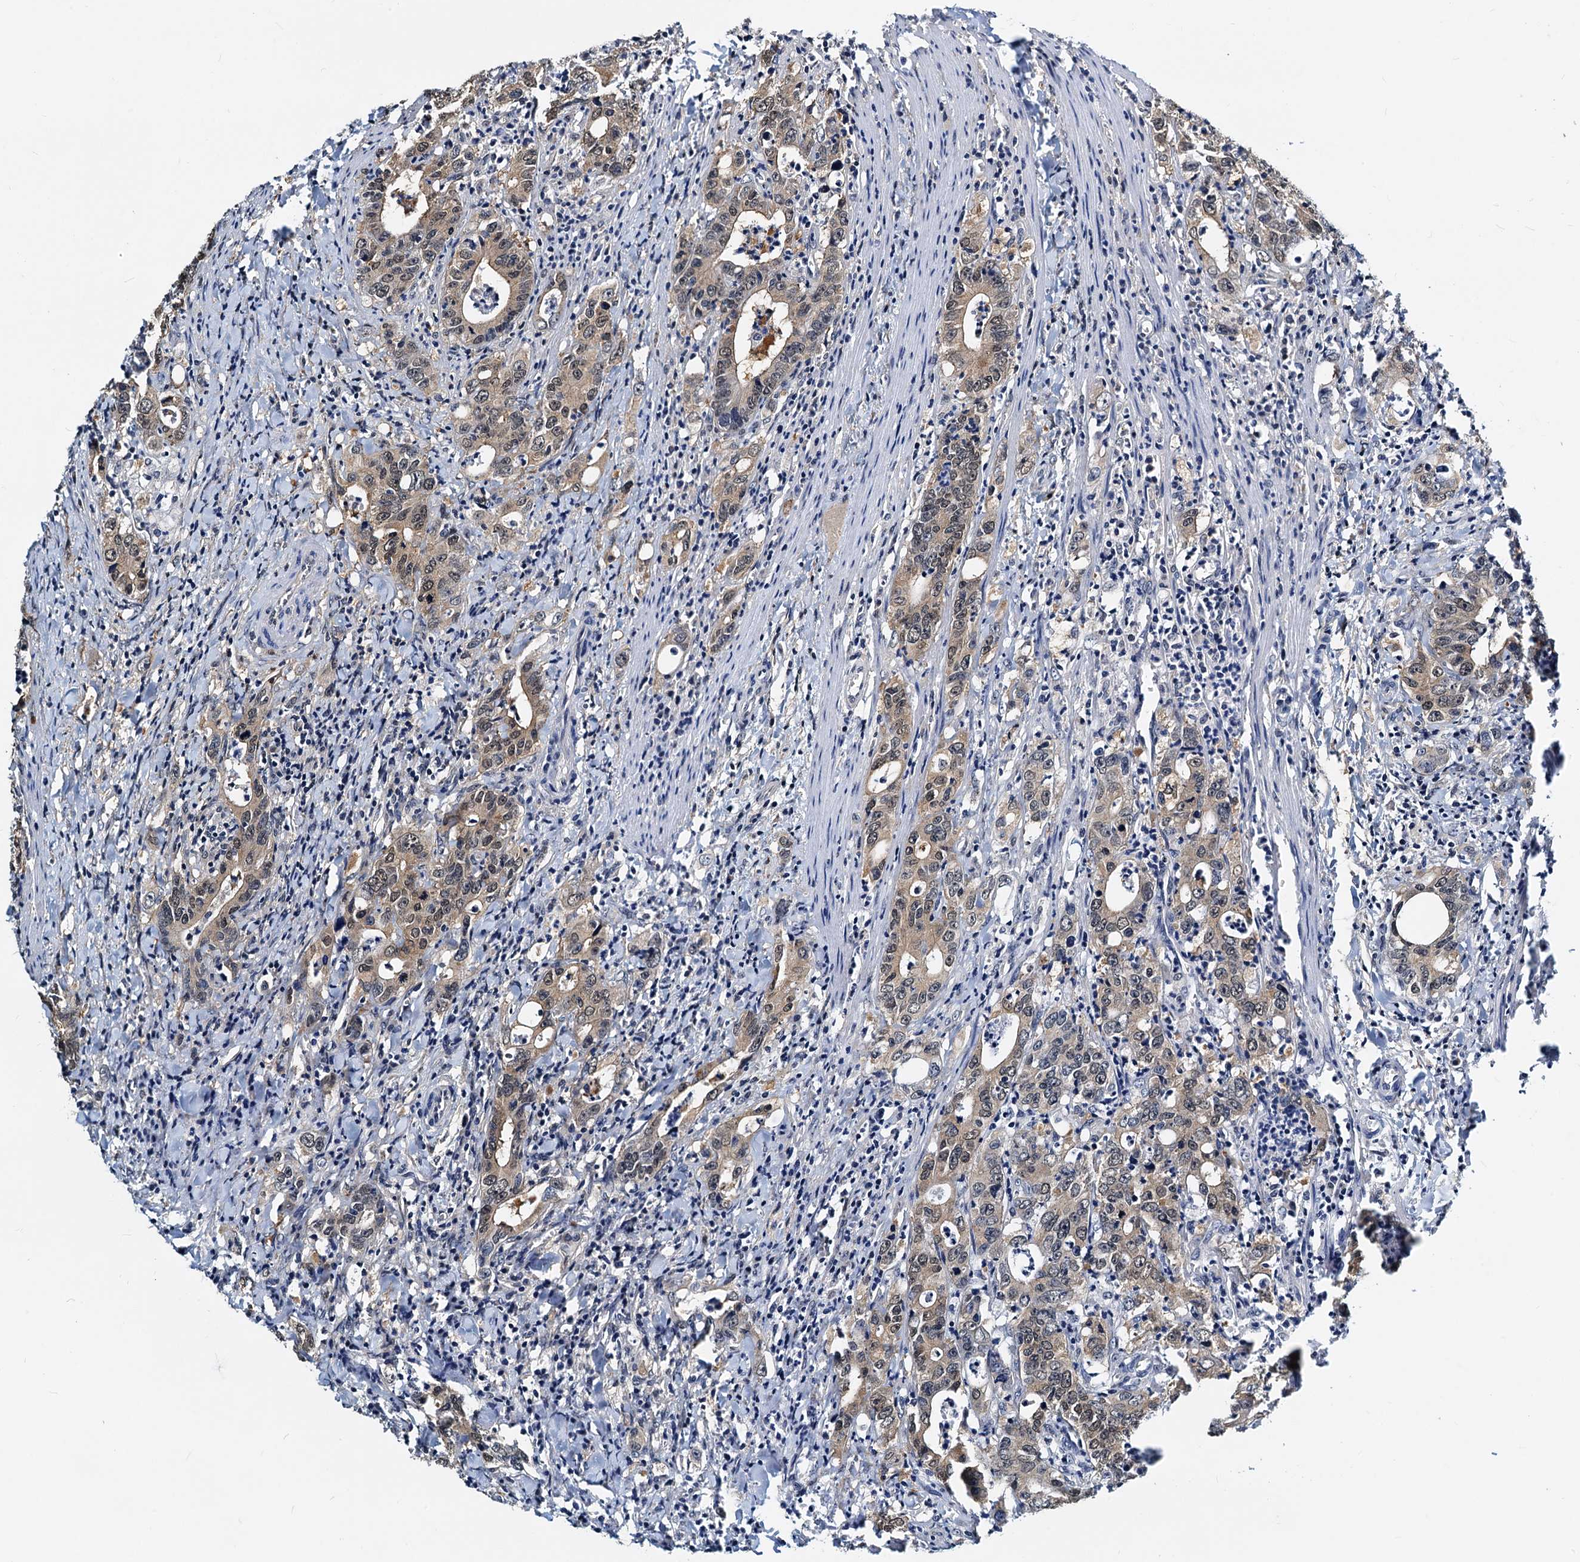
{"staining": {"intensity": "weak", "quantity": "25%-75%", "location": "nuclear"}, "tissue": "colorectal cancer", "cell_type": "Tumor cells", "image_type": "cancer", "snomed": [{"axis": "morphology", "description": "Adenocarcinoma, NOS"}, {"axis": "topography", "description": "Colon"}], "caption": "Immunohistochemical staining of colorectal cancer (adenocarcinoma) displays low levels of weak nuclear protein staining in about 25%-75% of tumor cells. Nuclei are stained in blue.", "gene": "PTGES3", "patient": {"sex": "female", "age": 75}}